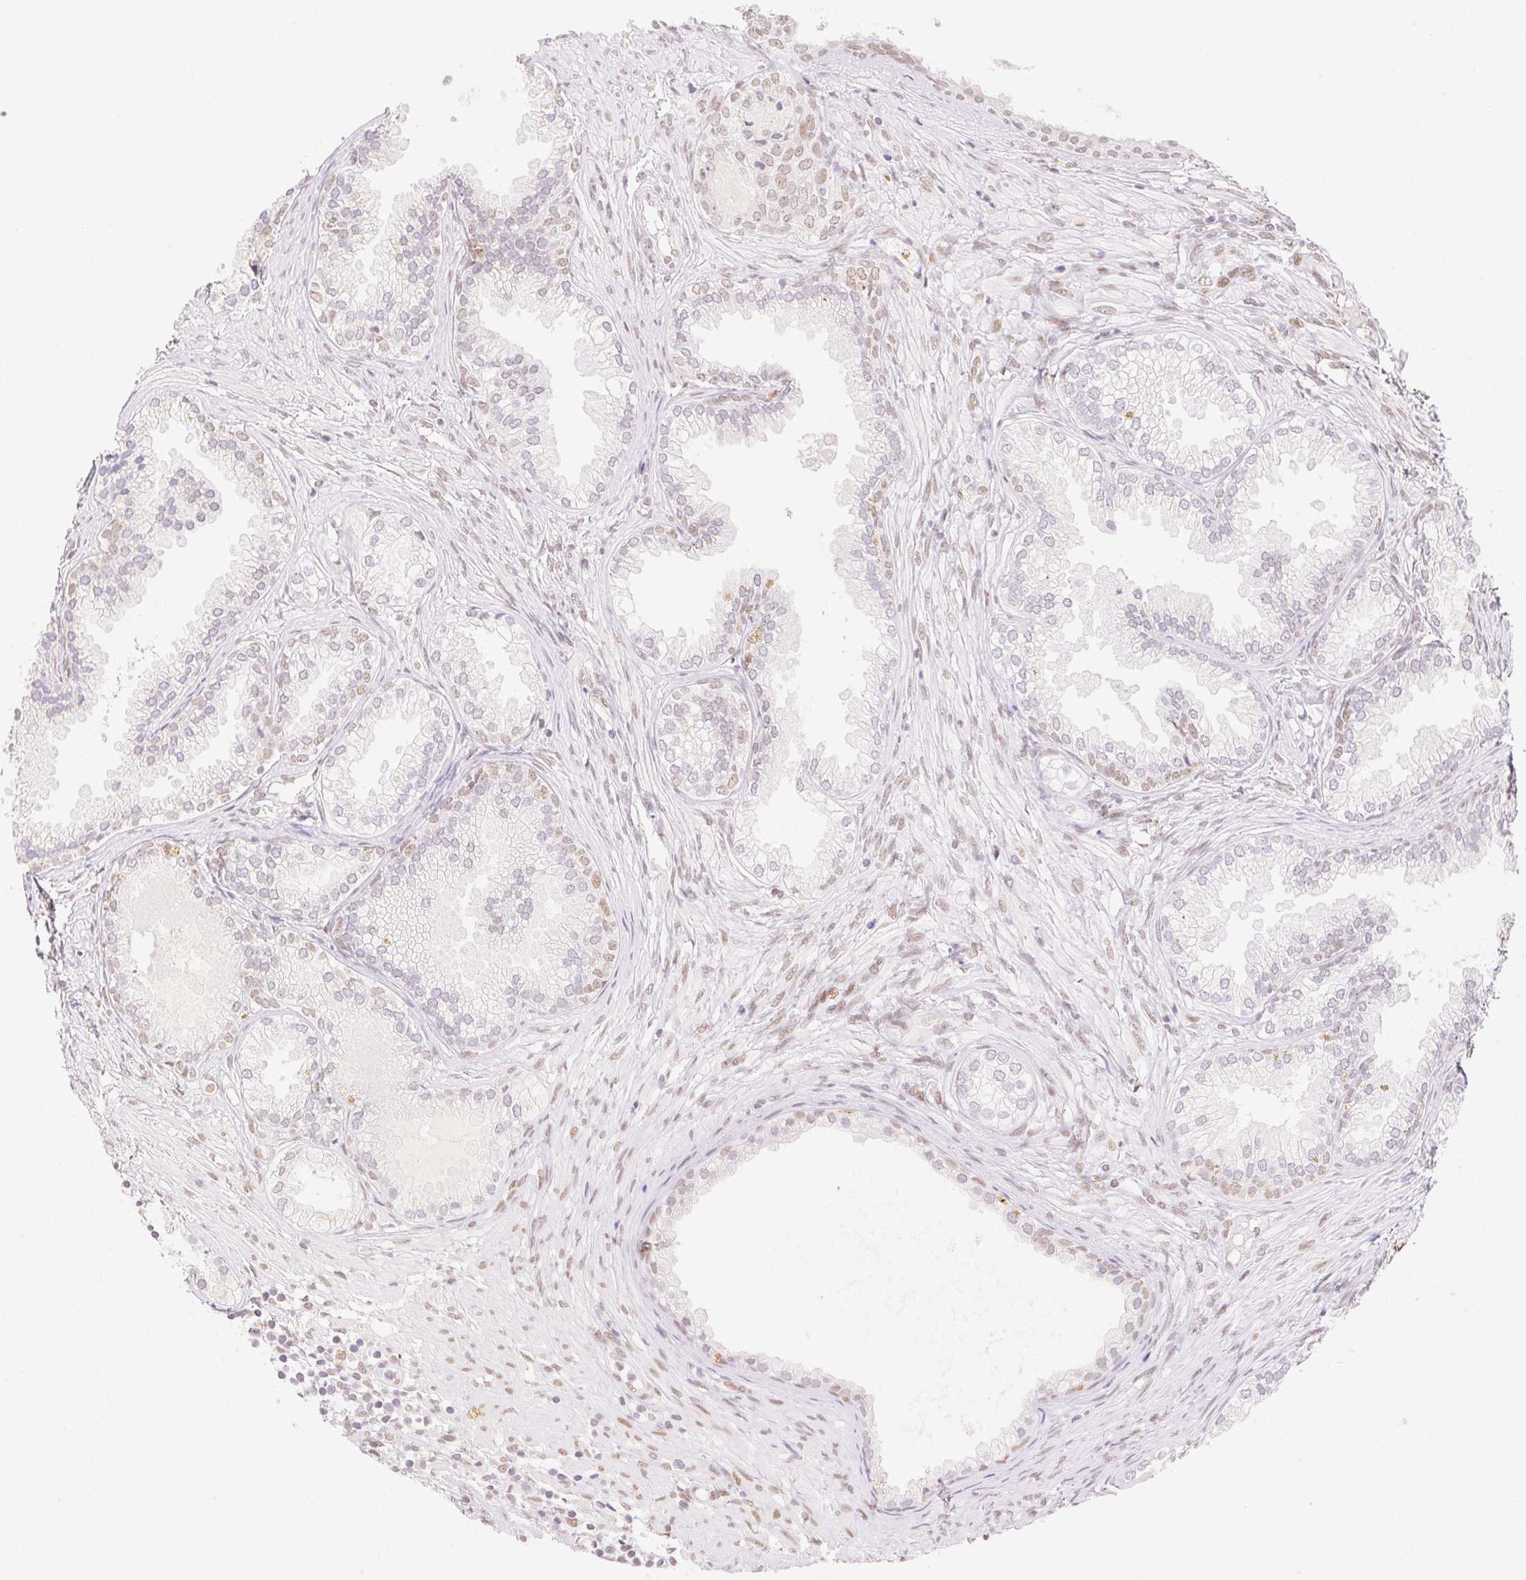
{"staining": {"intensity": "moderate", "quantity": "<25%", "location": "nuclear"}, "tissue": "prostate cancer", "cell_type": "Tumor cells", "image_type": "cancer", "snomed": [{"axis": "morphology", "description": "Adenocarcinoma, High grade"}, {"axis": "topography", "description": "Prostate"}], "caption": "Protein expression by immunohistochemistry reveals moderate nuclear expression in approximately <25% of tumor cells in prostate high-grade adenocarcinoma.", "gene": "H2AZ2", "patient": {"sex": "male", "age": 83}}